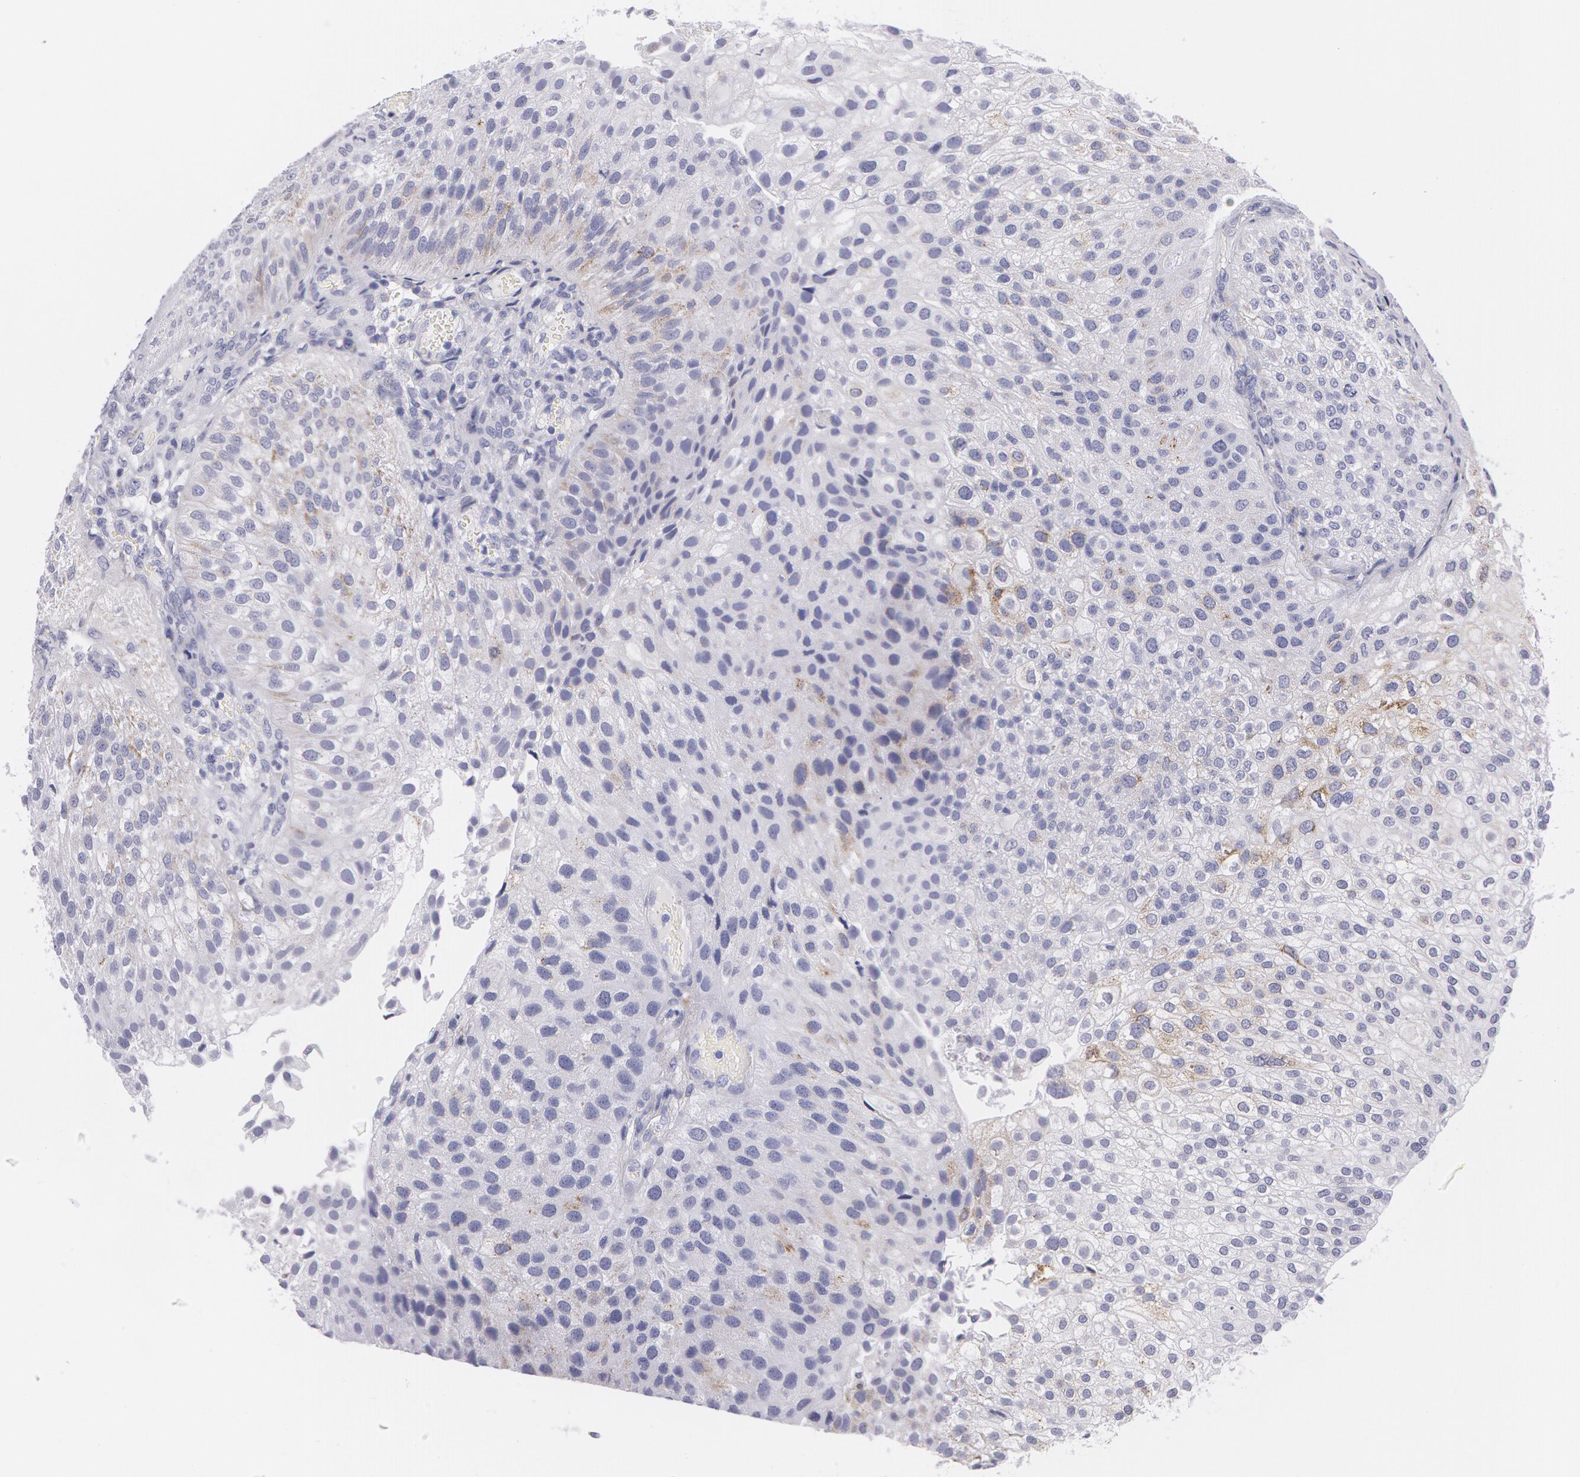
{"staining": {"intensity": "moderate", "quantity": "<25%", "location": "cytoplasmic/membranous"}, "tissue": "urothelial cancer", "cell_type": "Tumor cells", "image_type": "cancer", "snomed": [{"axis": "morphology", "description": "Urothelial carcinoma, Low grade"}, {"axis": "topography", "description": "Urinary bladder"}], "caption": "IHC (DAB (3,3'-diaminobenzidine)) staining of urothelial cancer exhibits moderate cytoplasmic/membranous protein staining in about <25% of tumor cells. The protein is shown in brown color, while the nuclei are stained blue.", "gene": "AMACR", "patient": {"sex": "female", "age": 89}}